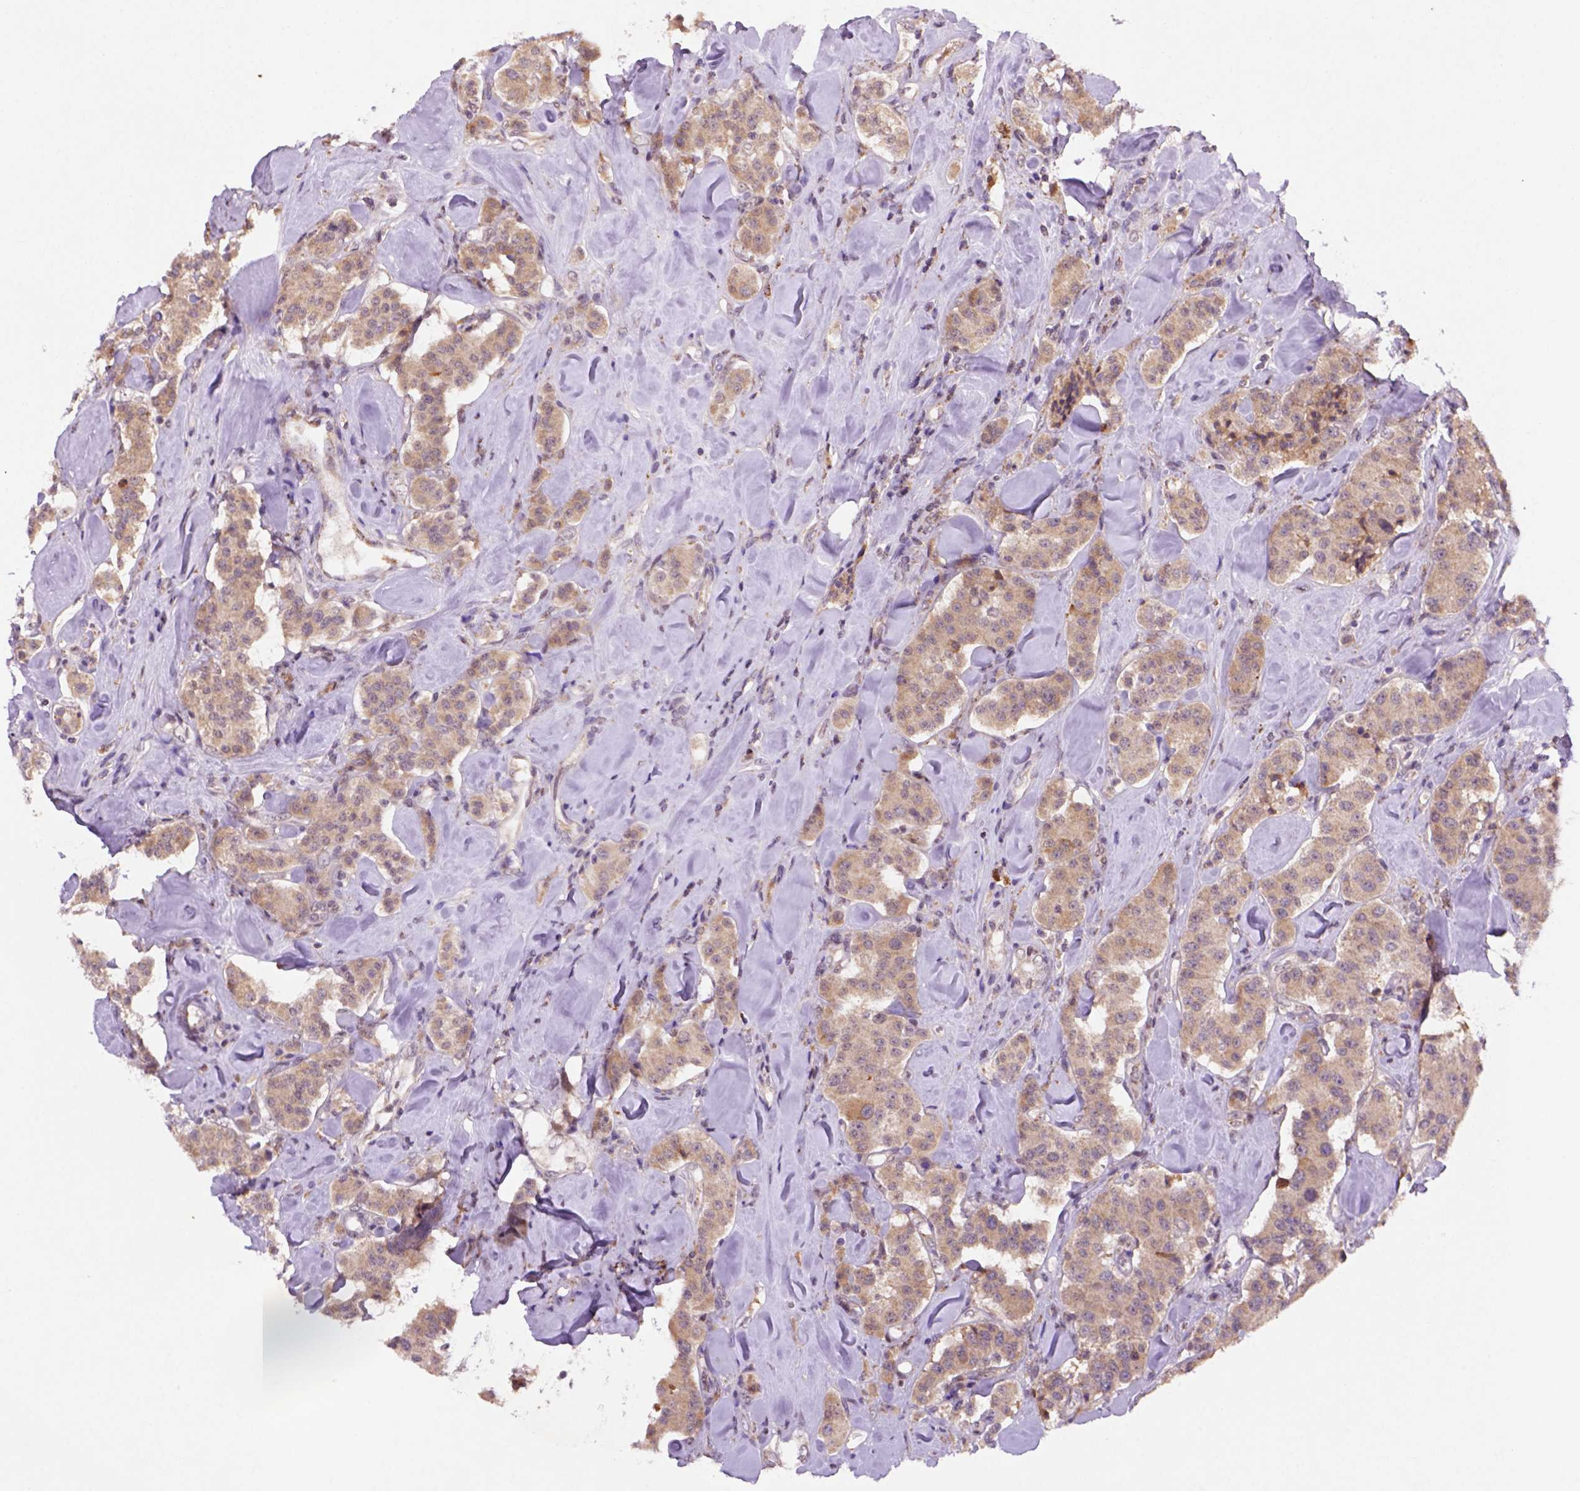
{"staining": {"intensity": "moderate", "quantity": ">75%", "location": "cytoplasmic/membranous"}, "tissue": "carcinoid", "cell_type": "Tumor cells", "image_type": "cancer", "snomed": [{"axis": "morphology", "description": "Carcinoid, malignant, NOS"}, {"axis": "topography", "description": "Pancreas"}], "caption": "This micrograph shows immunohistochemistry (IHC) staining of human malignant carcinoid, with medium moderate cytoplasmic/membranous positivity in approximately >75% of tumor cells.", "gene": "FZD7", "patient": {"sex": "male", "age": 41}}